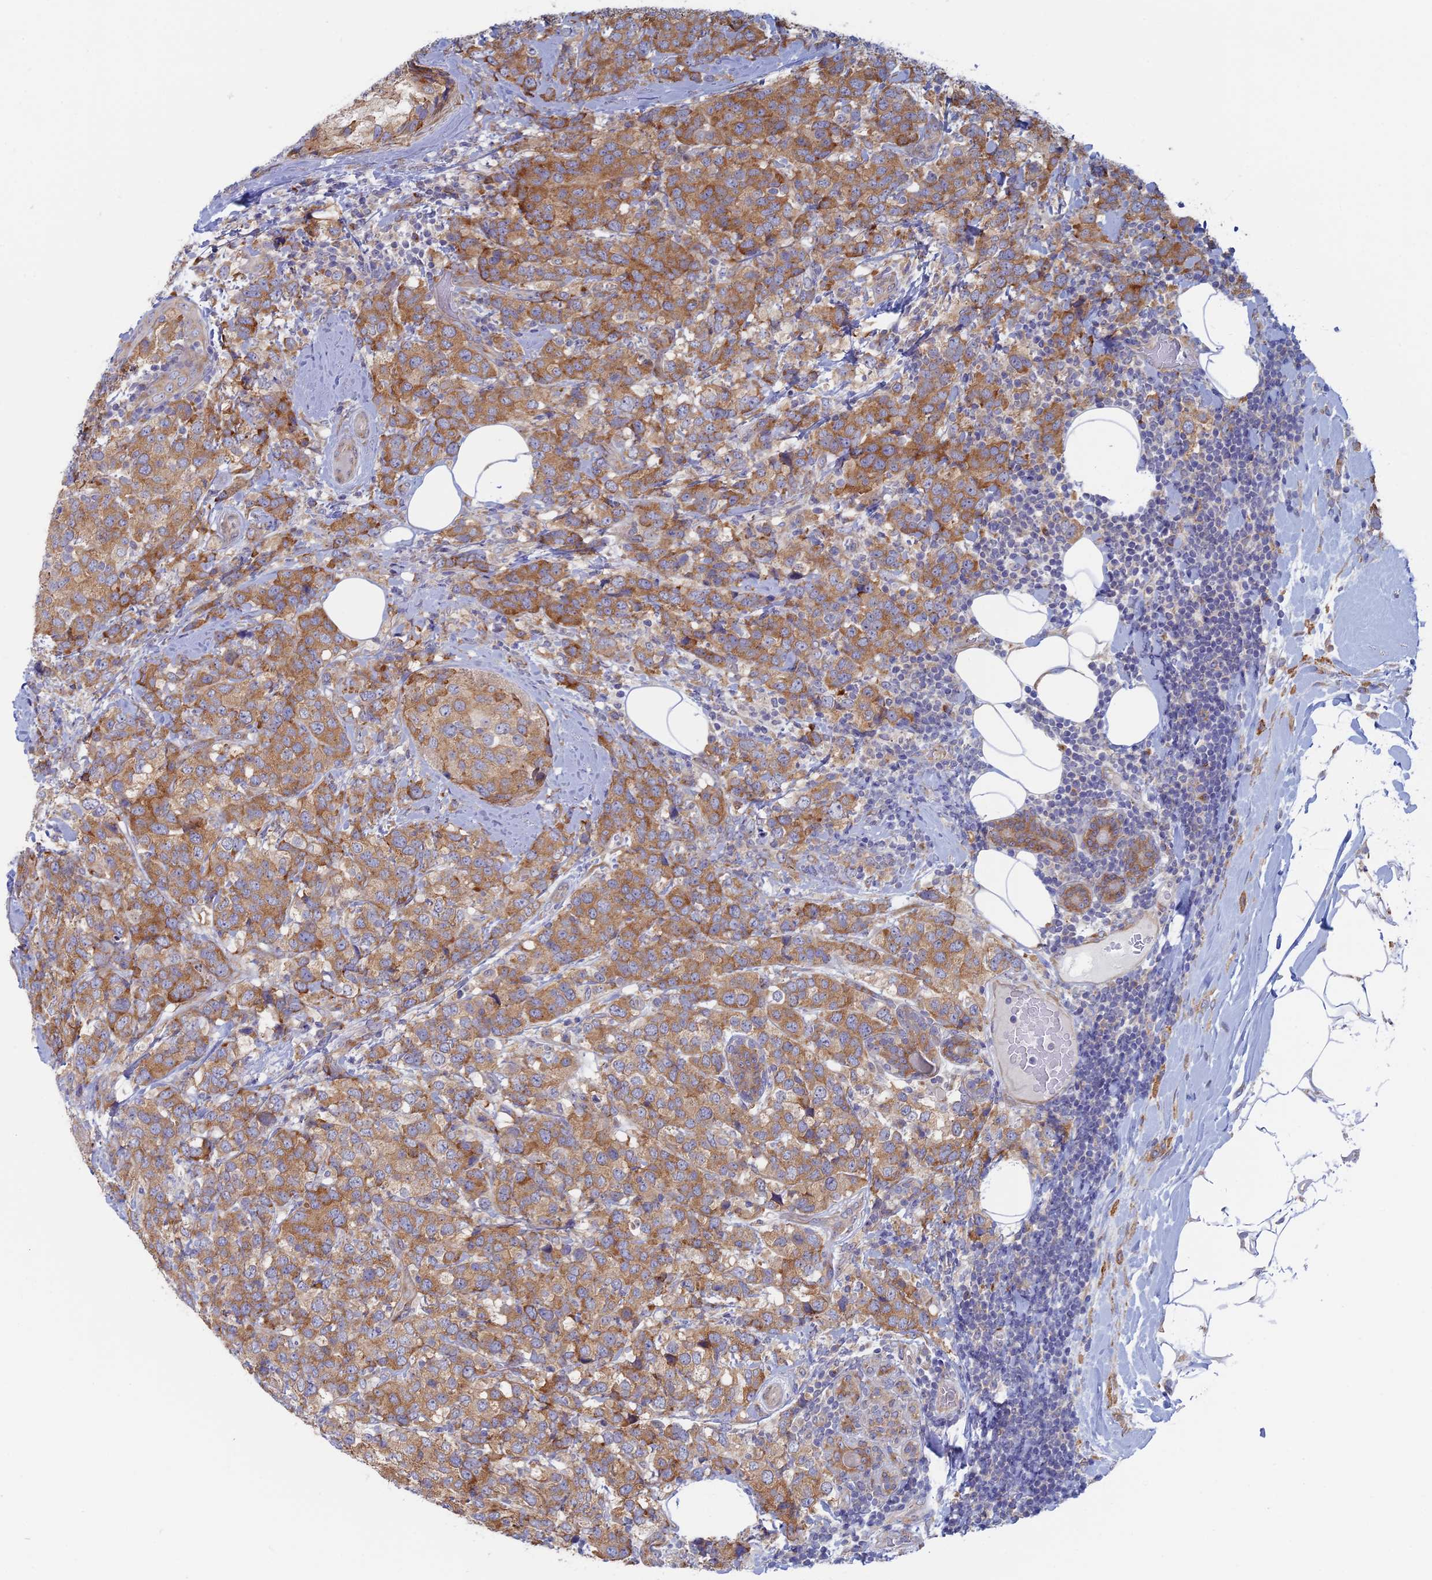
{"staining": {"intensity": "moderate", "quantity": ">75%", "location": "cytoplasmic/membranous"}, "tissue": "breast cancer", "cell_type": "Tumor cells", "image_type": "cancer", "snomed": [{"axis": "morphology", "description": "Lobular carcinoma"}, {"axis": "topography", "description": "Breast"}], "caption": "DAB (3,3'-diaminobenzidine) immunohistochemical staining of lobular carcinoma (breast) reveals moderate cytoplasmic/membranous protein staining in about >75% of tumor cells. Immunohistochemistry (ihc) stains the protein in brown and the nuclei are stained blue.", "gene": "TBC1D30", "patient": {"sex": "female", "age": 59}}